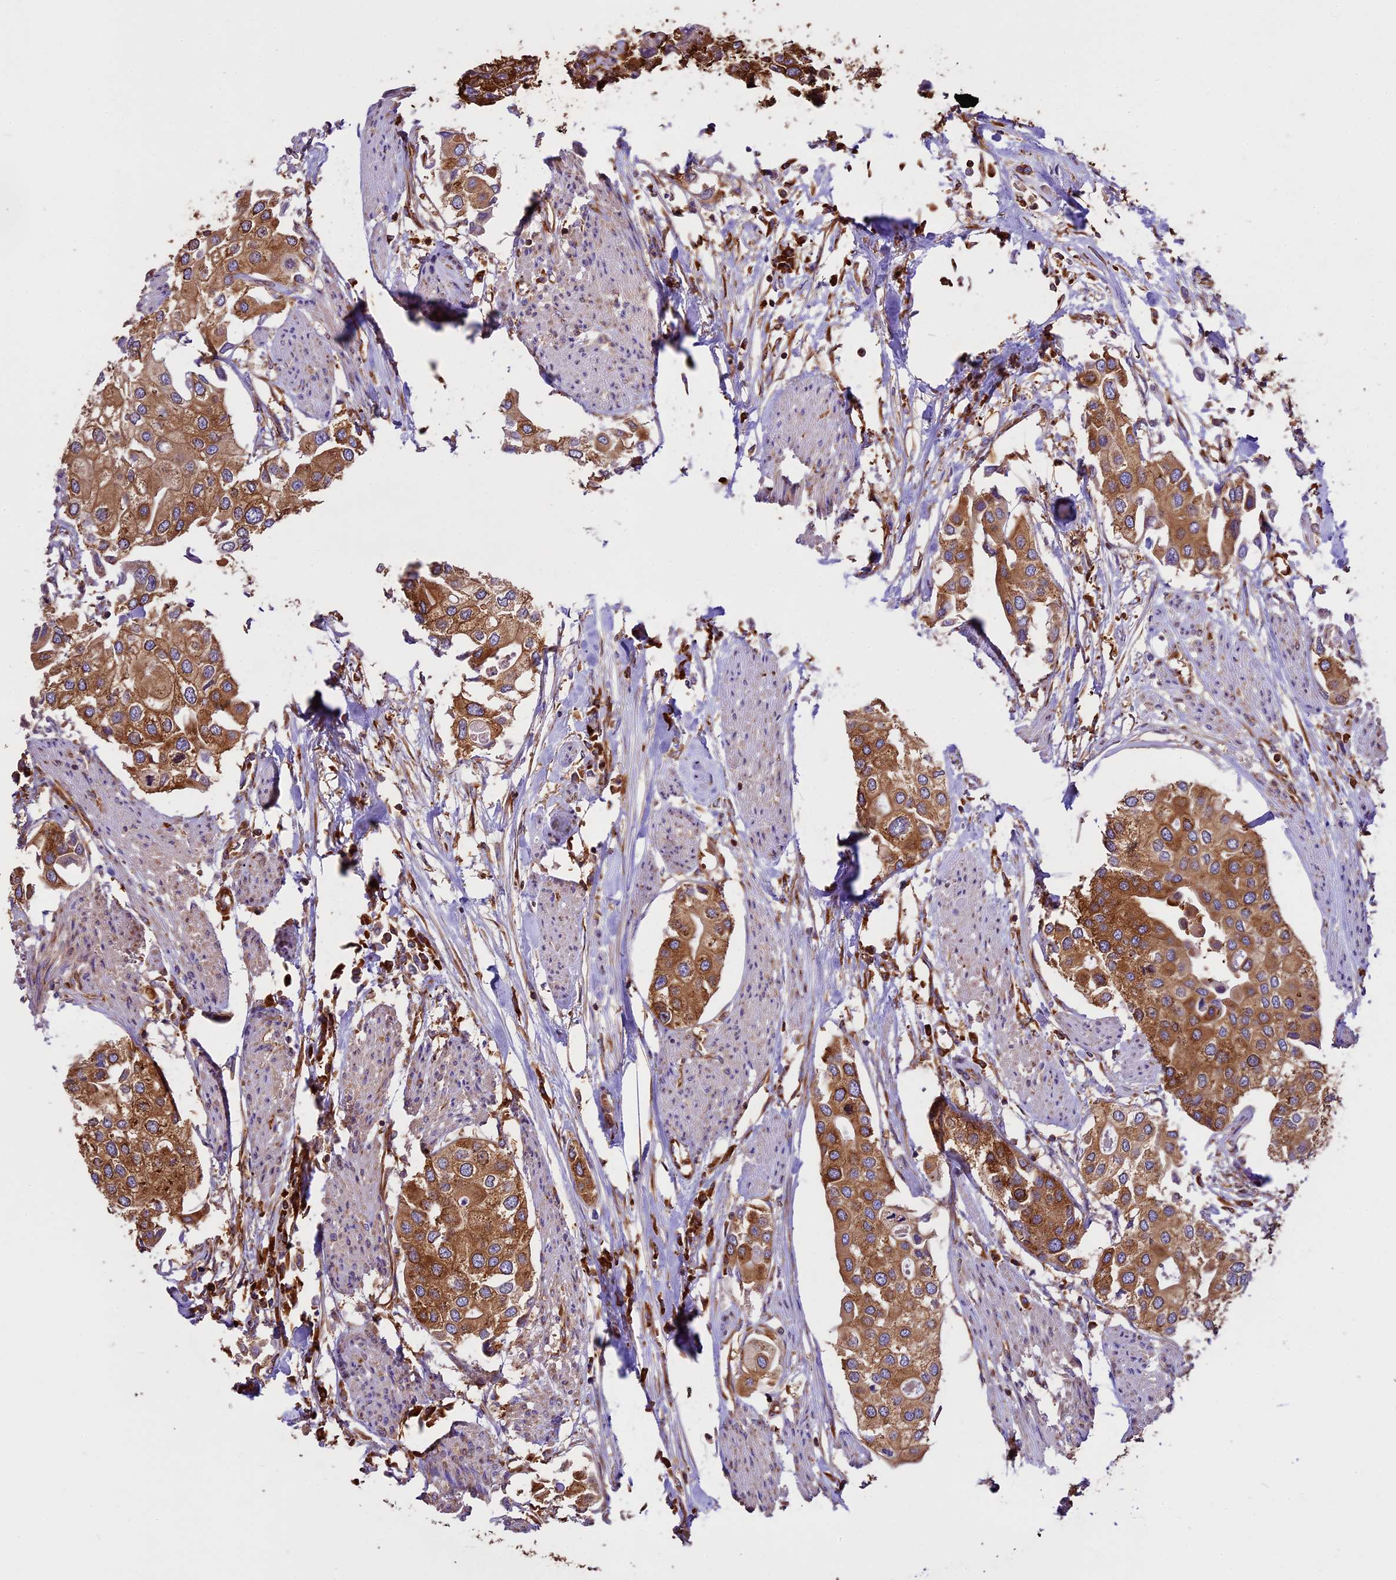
{"staining": {"intensity": "moderate", "quantity": ">75%", "location": "cytoplasmic/membranous"}, "tissue": "urothelial cancer", "cell_type": "Tumor cells", "image_type": "cancer", "snomed": [{"axis": "morphology", "description": "Urothelial carcinoma, High grade"}, {"axis": "topography", "description": "Urinary bladder"}], "caption": "Immunohistochemical staining of human high-grade urothelial carcinoma displays medium levels of moderate cytoplasmic/membranous protein positivity in approximately >75% of tumor cells.", "gene": "KARS1", "patient": {"sex": "male", "age": 64}}